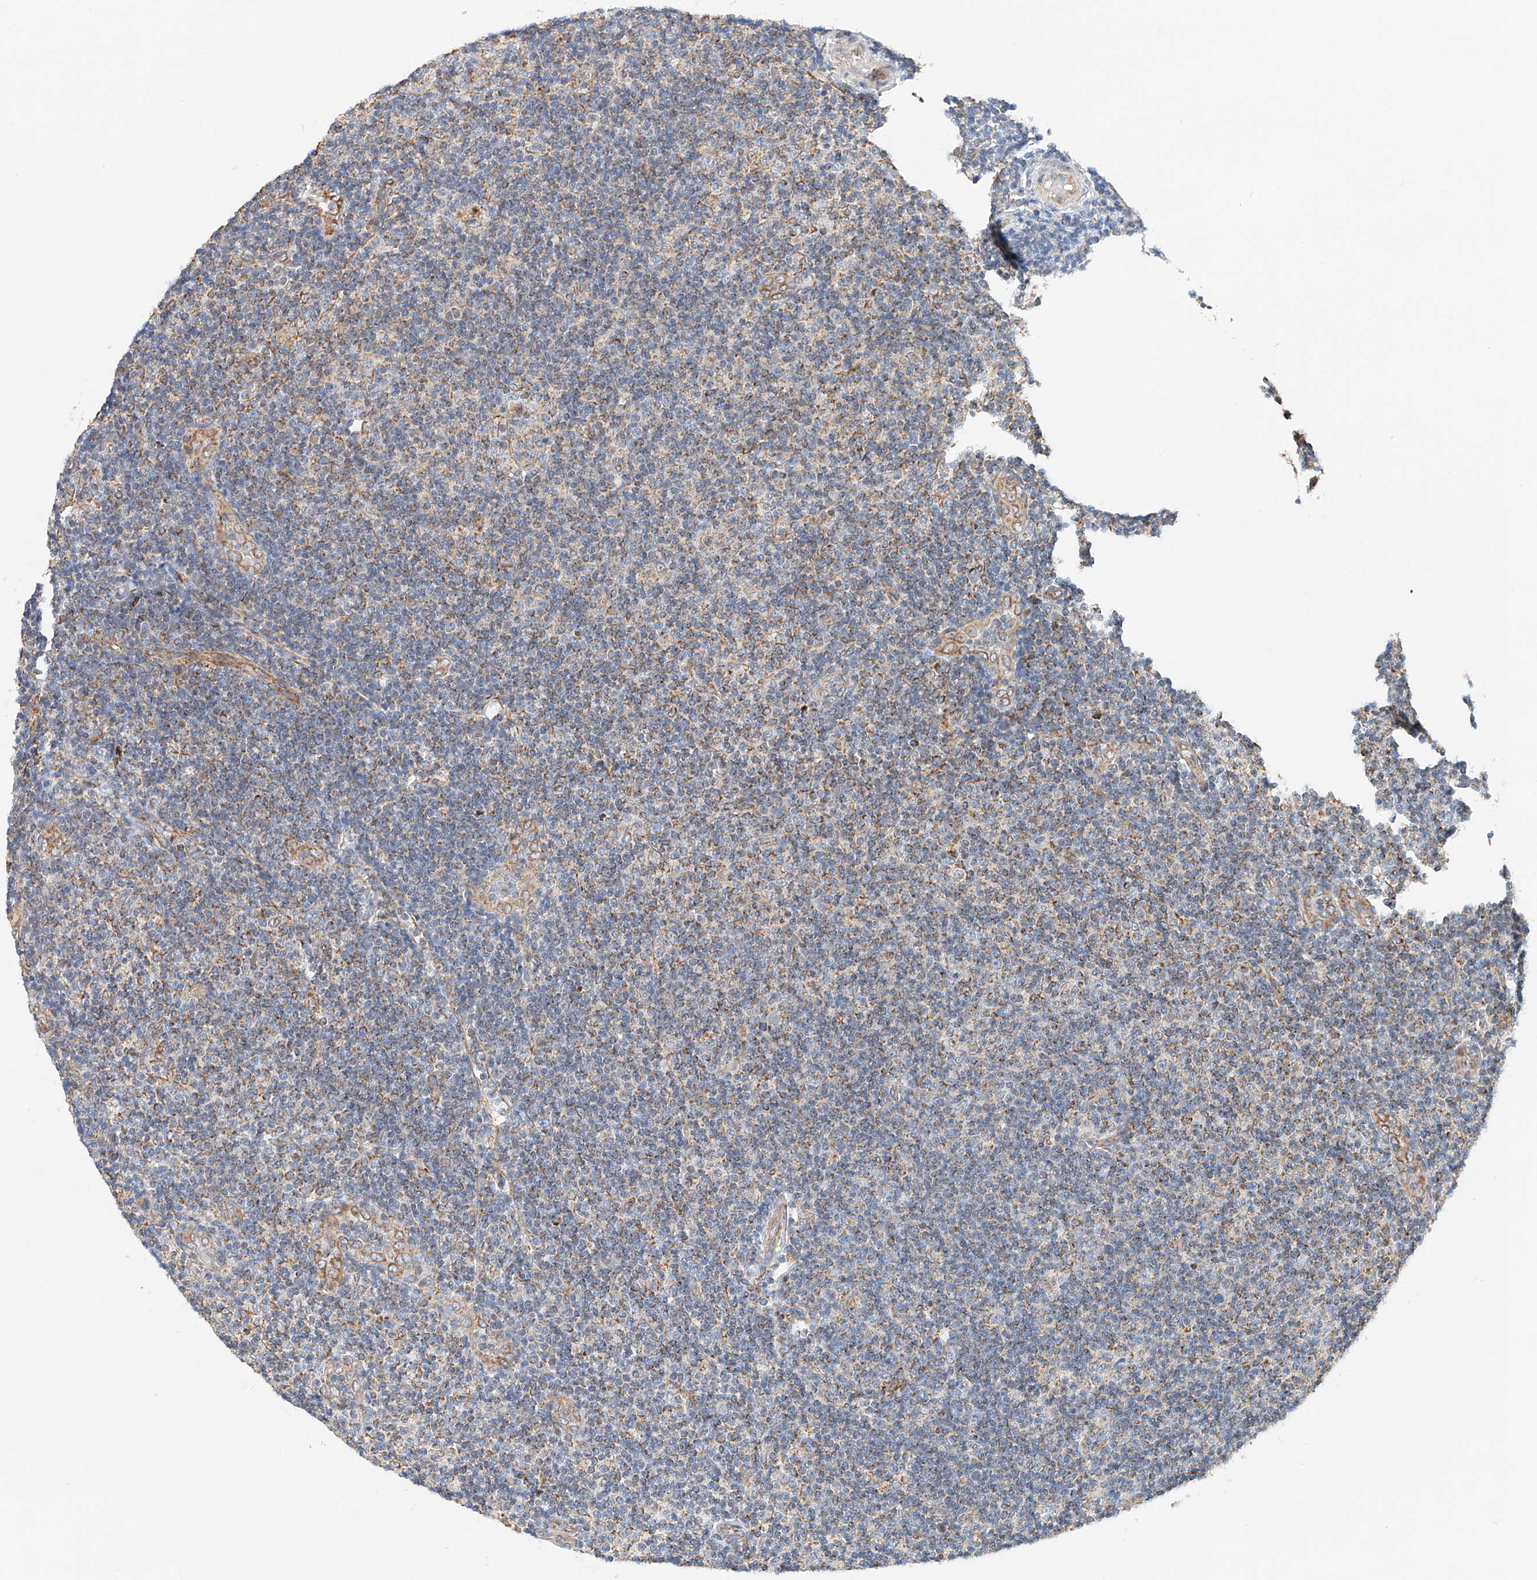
{"staining": {"intensity": "weak", "quantity": ">75%", "location": "cytoplasmic/membranous"}, "tissue": "lymphoma", "cell_type": "Tumor cells", "image_type": "cancer", "snomed": [{"axis": "morphology", "description": "Malignant lymphoma, non-Hodgkin's type, Low grade"}, {"axis": "topography", "description": "Lymph node"}], "caption": "Protein staining of lymphoma tissue exhibits weak cytoplasmic/membranous expression in about >75% of tumor cells.", "gene": "NDUFV3", "patient": {"sex": "male", "age": 83}}